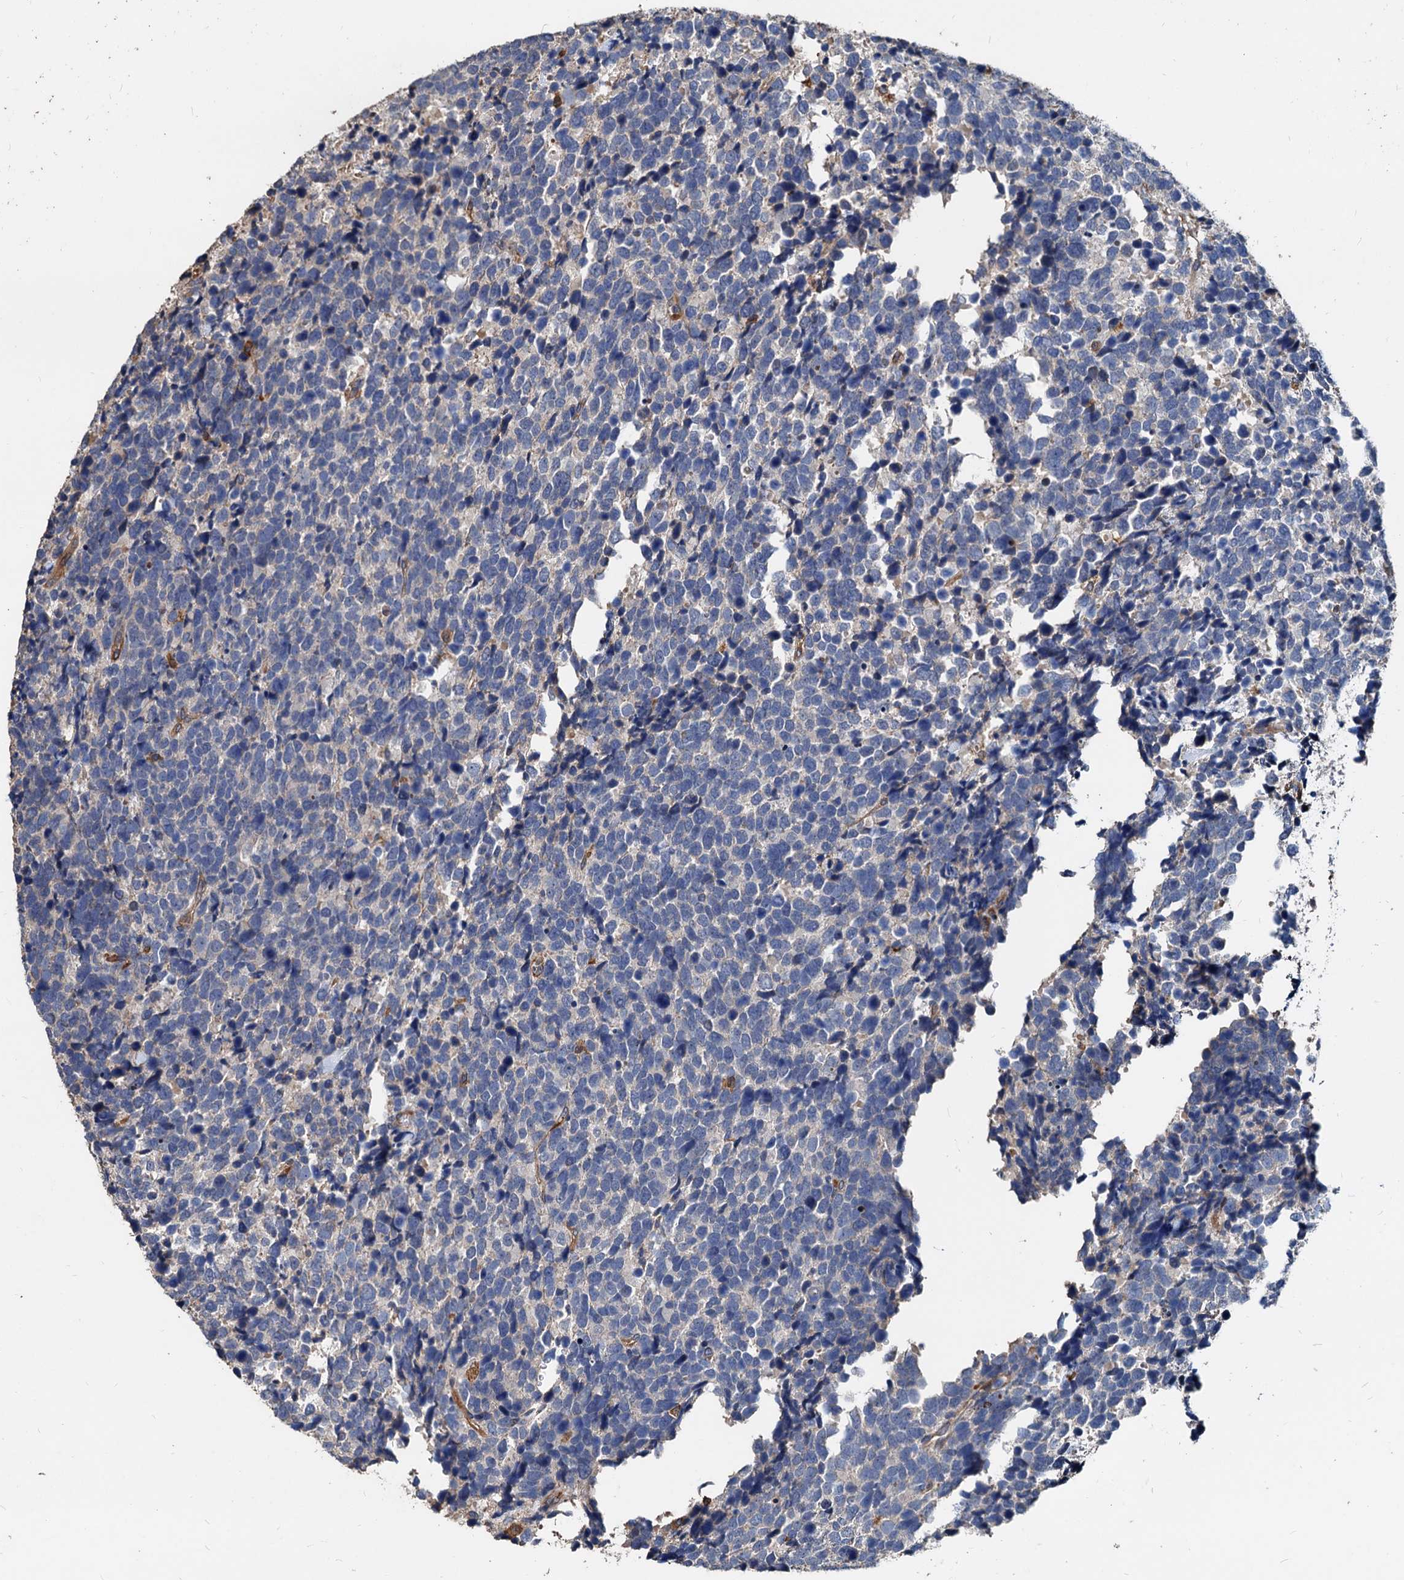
{"staining": {"intensity": "negative", "quantity": "none", "location": "none"}, "tissue": "urothelial cancer", "cell_type": "Tumor cells", "image_type": "cancer", "snomed": [{"axis": "morphology", "description": "Urothelial carcinoma, High grade"}, {"axis": "topography", "description": "Urinary bladder"}], "caption": "Immunohistochemistry (IHC) of urothelial cancer displays no staining in tumor cells.", "gene": "LCP2", "patient": {"sex": "female", "age": 82}}